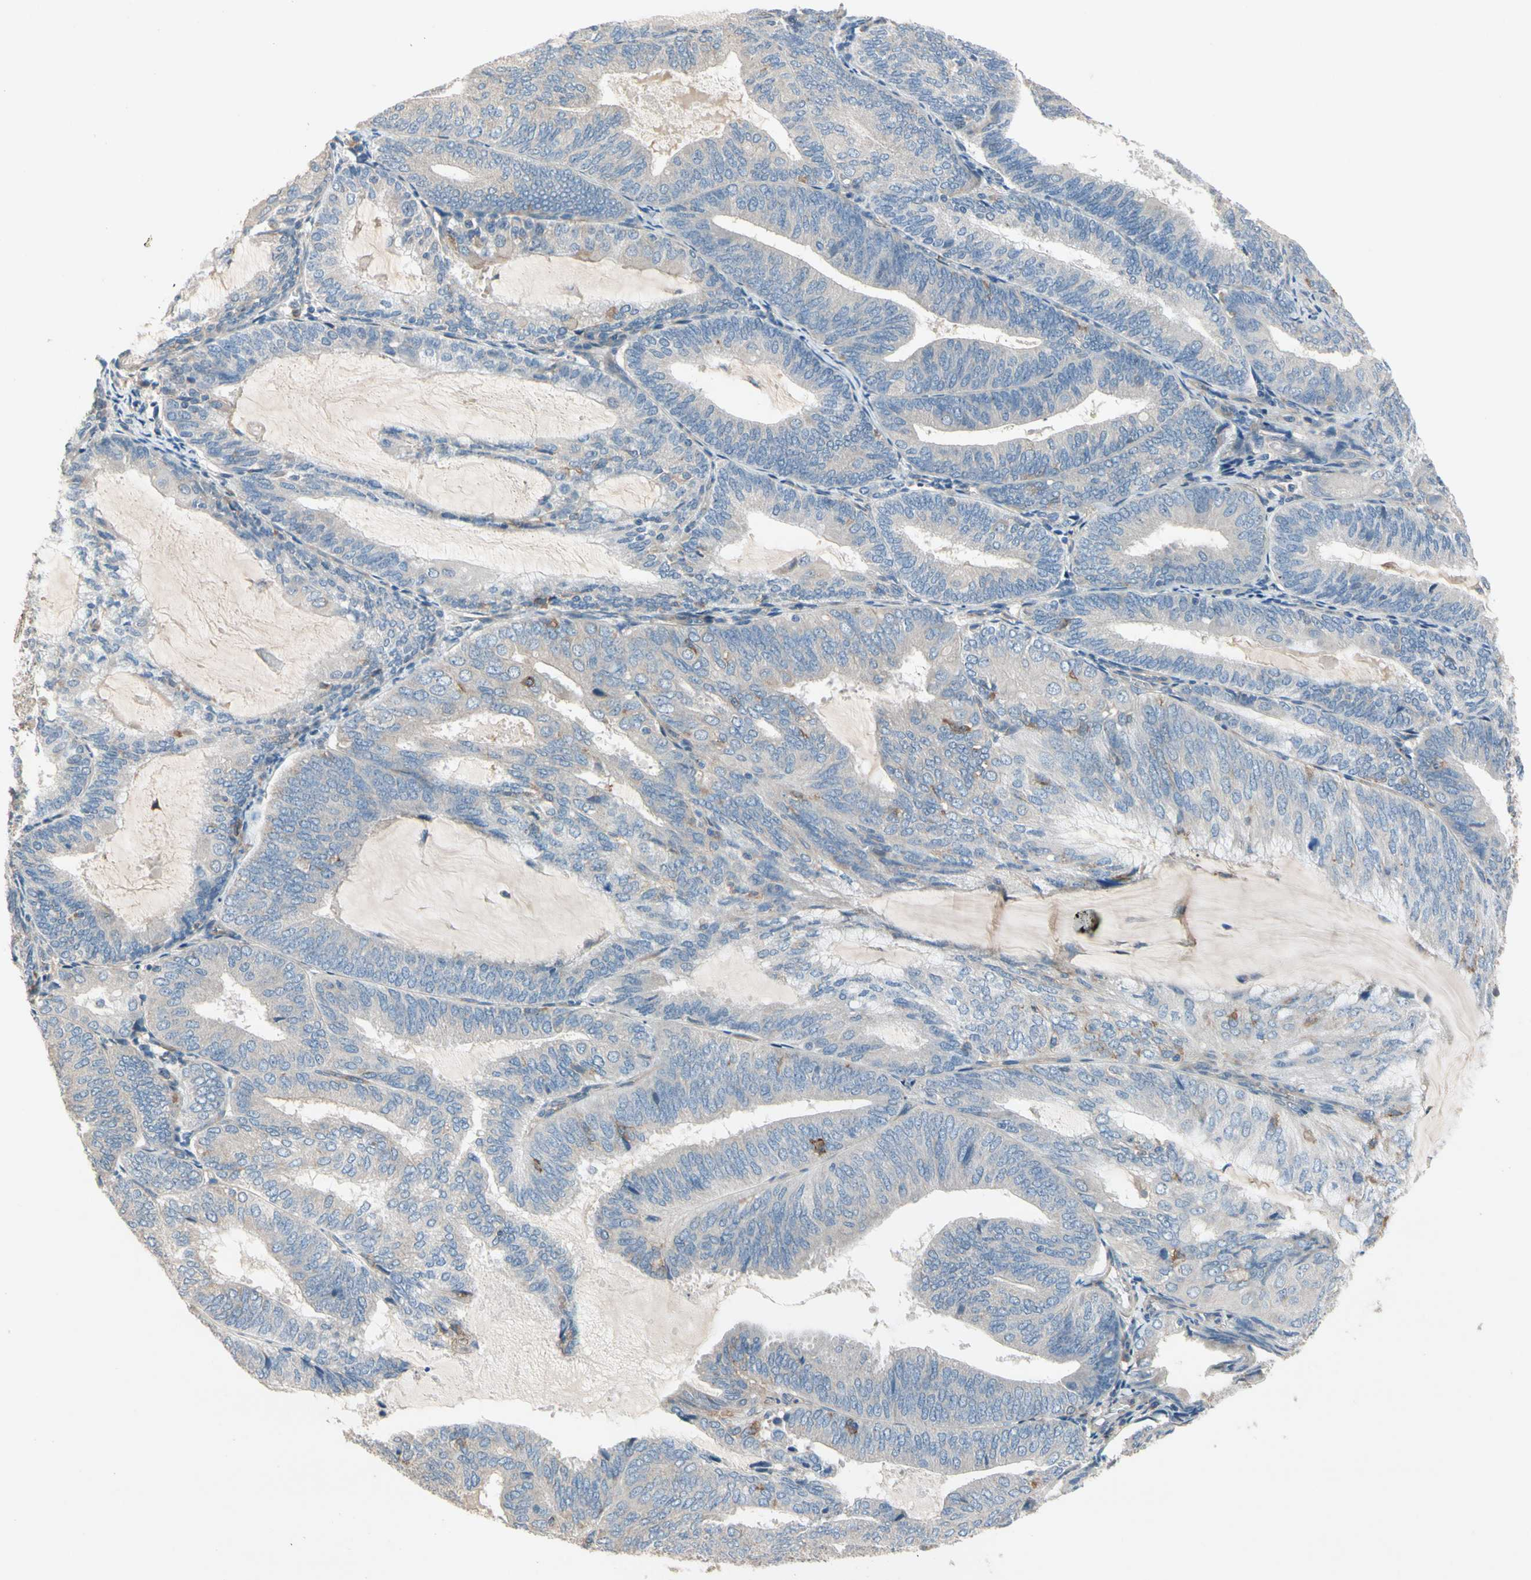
{"staining": {"intensity": "negative", "quantity": "none", "location": "none"}, "tissue": "endometrial cancer", "cell_type": "Tumor cells", "image_type": "cancer", "snomed": [{"axis": "morphology", "description": "Adenocarcinoma, NOS"}, {"axis": "topography", "description": "Endometrium"}], "caption": "Immunohistochemistry of human endometrial cancer (adenocarcinoma) shows no positivity in tumor cells. Nuclei are stained in blue.", "gene": "SIGLEC5", "patient": {"sex": "female", "age": 81}}